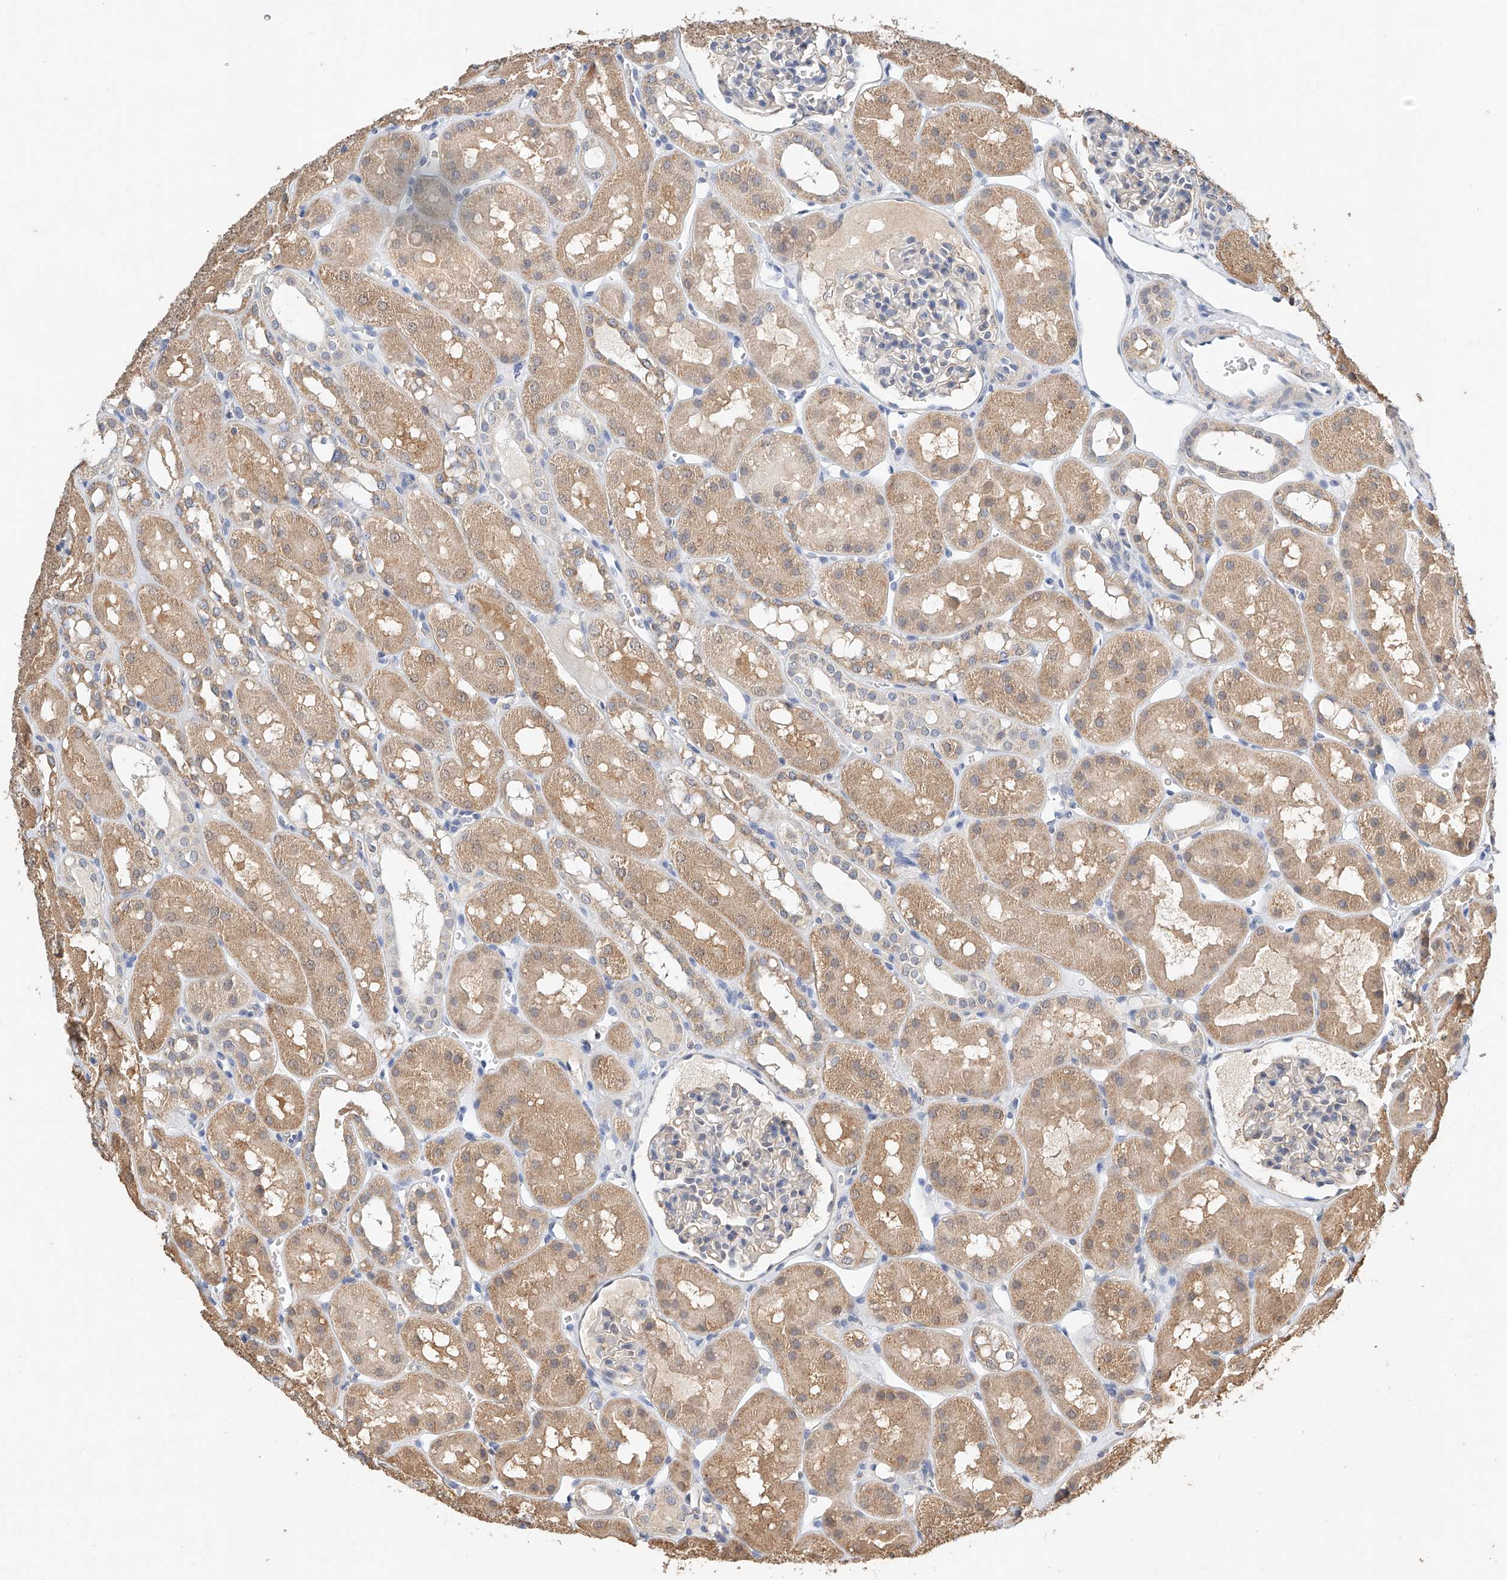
{"staining": {"intensity": "negative", "quantity": "none", "location": "none"}, "tissue": "kidney", "cell_type": "Cells in glomeruli", "image_type": "normal", "snomed": [{"axis": "morphology", "description": "Normal tissue, NOS"}, {"axis": "topography", "description": "Kidney"}], "caption": "Immunohistochemistry of normal human kidney exhibits no positivity in cells in glomeruli.", "gene": "CTDP1", "patient": {"sex": "male", "age": 16}}